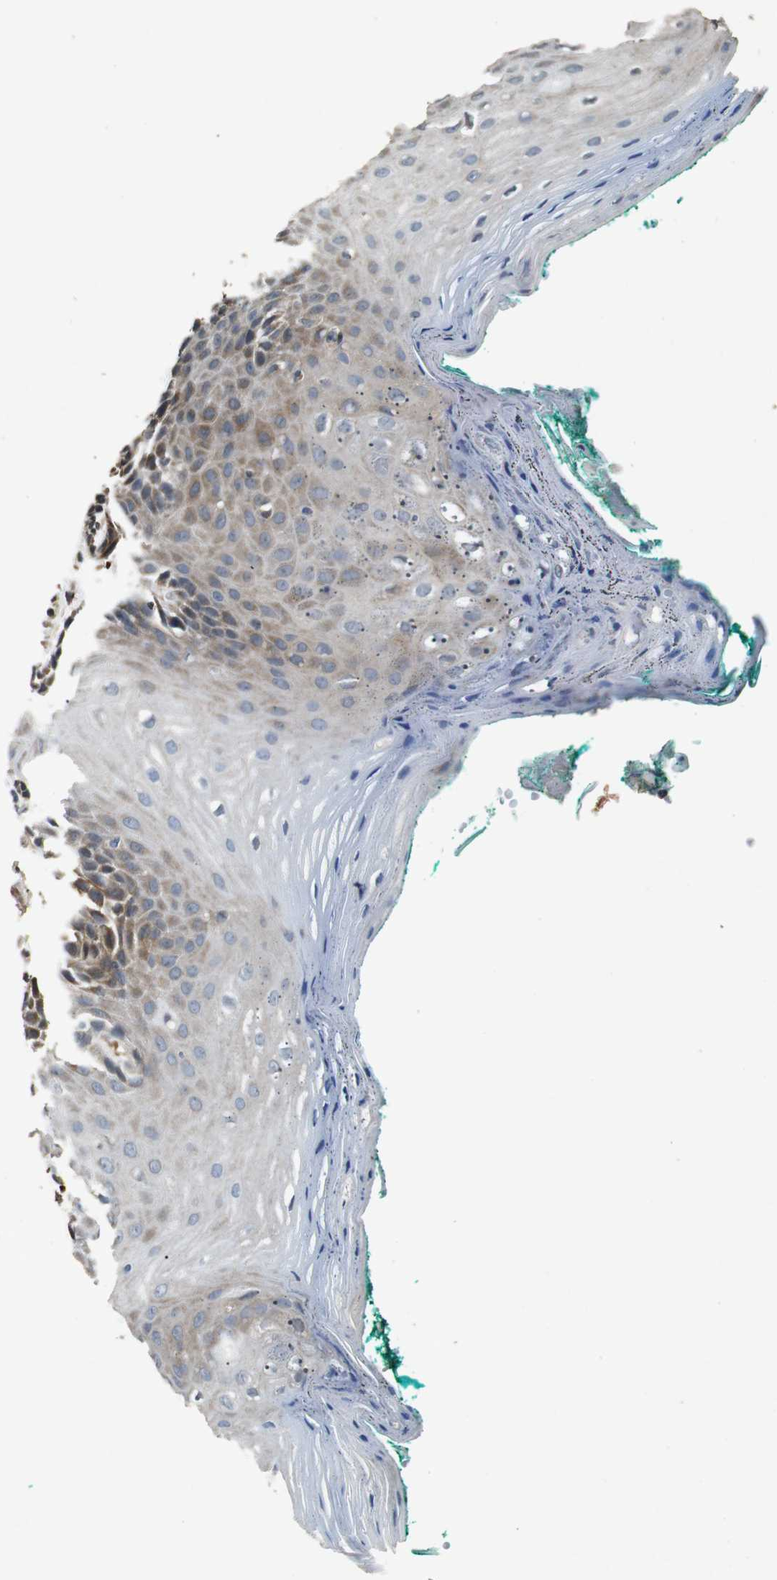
{"staining": {"intensity": "moderate", "quantity": "<25%", "location": "cytoplasmic/membranous"}, "tissue": "oral mucosa", "cell_type": "Squamous epithelial cells", "image_type": "normal", "snomed": [{"axis": "morphology", "description": "Normal tissue, NOS"}, {"axis": "topography", "description": "Skeletal muscle"}, {"axis": "topography", "description": "Oral tissue"}, {"axis": "topography", "description": "Peripheral nerve tissue"}], "caption": "Immunohistochemistry (IHC) (DAB (3,3'-diaminobenzidine)) staining of benign oral mucosa demonstrates moderate cytoplasmic/membranous protein positivity in approximately <25% of squamous epithelial cells.", "gene": "CNPY4", "patient": {"sex": "female", "age": 84}}